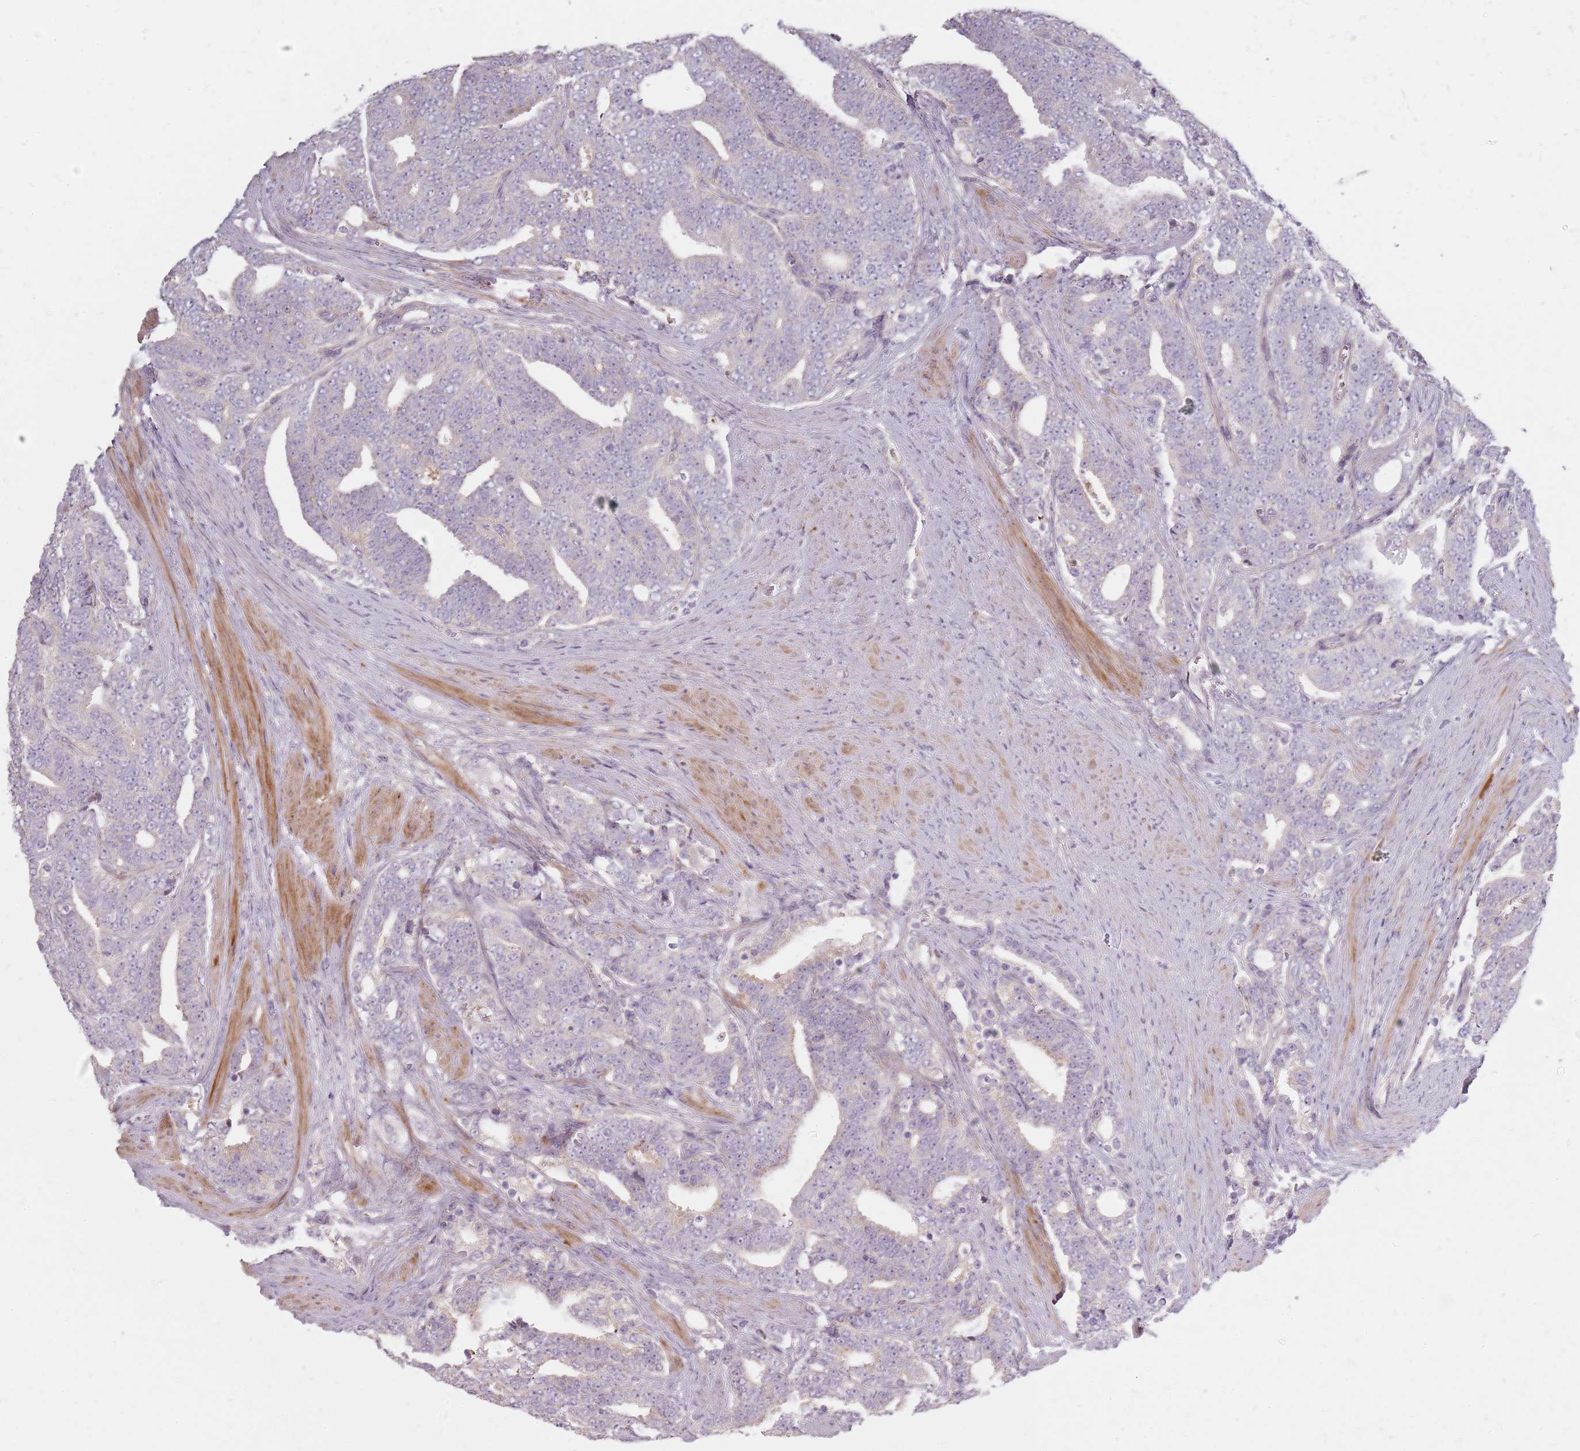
{"staining": {"intensity": "negative", "quantity": "none", "location": "none"}, "tissue": "prostate cancer", "cell_type": "Tumor cells", "image_type": "cancer", "snomed": [{"axis": "morphology", "description": "Adenocarcinoma, High grade"}, {"axis": "topography", "description": "Prostate and seminal vesicle, NOS"}], "caption": "IHC histopathology image of high-grade adenocarcinoma (prostate) stained for a protein (brown), which reveals no positivity in tumor cells.", "gene": "SYNGR3", "patient": {"sex": "male", "age": 67}}